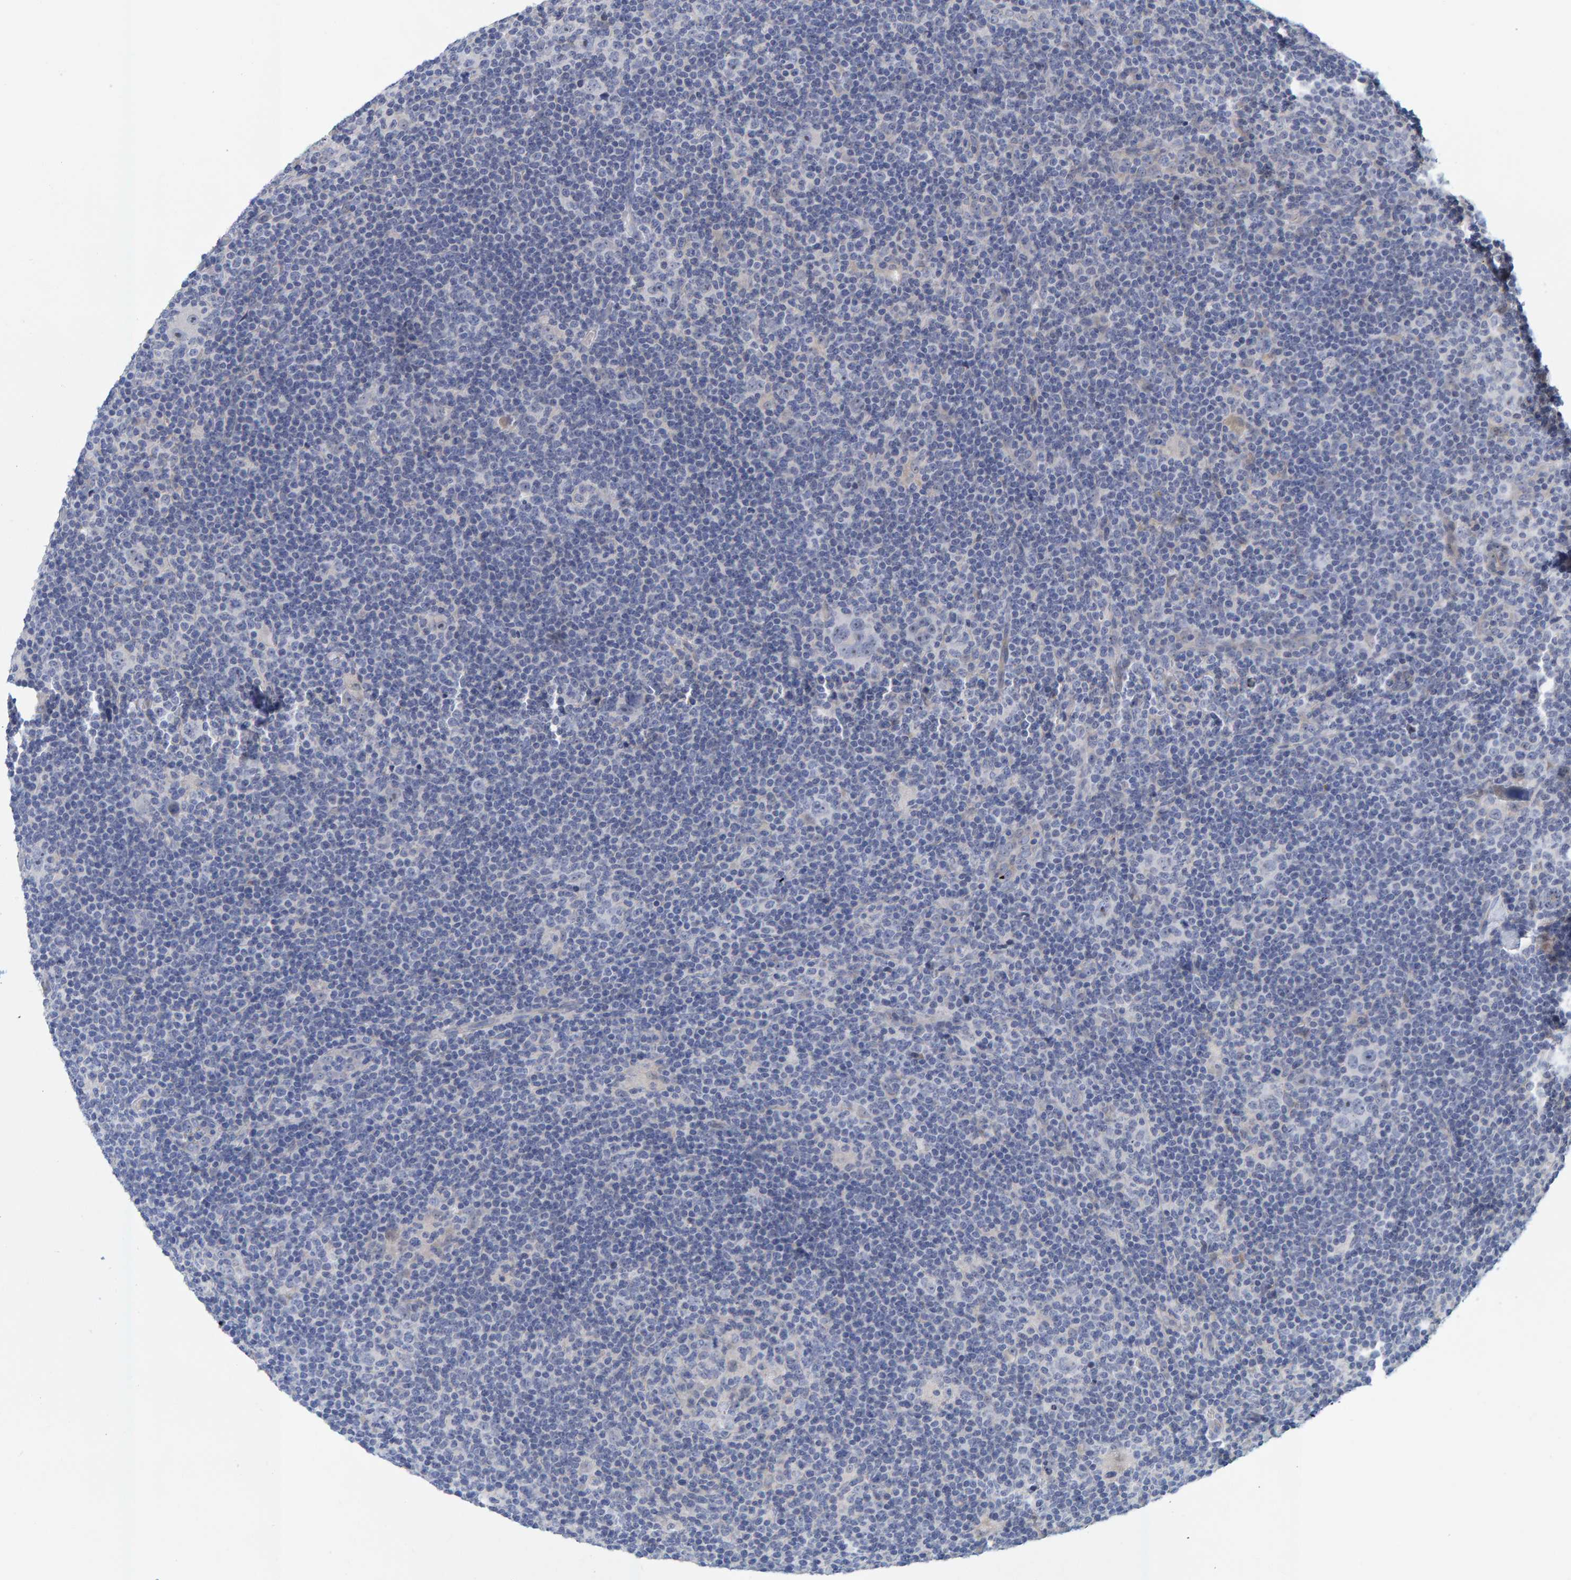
{"staining": {"intensity": "negative", "quantity": "none", "location": "none"}, "tissue": "lymphoma", "cell_type": "Tumor cells", "image_type": "cancer", "snomed": [{"axis": "morphology", "description": "Hodgkin's disease, NOS"}, {"axis": "topography", "description": "Lymph node"}], "caption": "Immunohistochemistry of Hodgkin's disease shows no positivity in tumor cells. (Stains: DAB IHC with hematoxylin counter stain, Microscopy: brightfield microscopy at high magnification).", "gene": "ZNF77", "patient": {"sex": "female", "age": 57}}